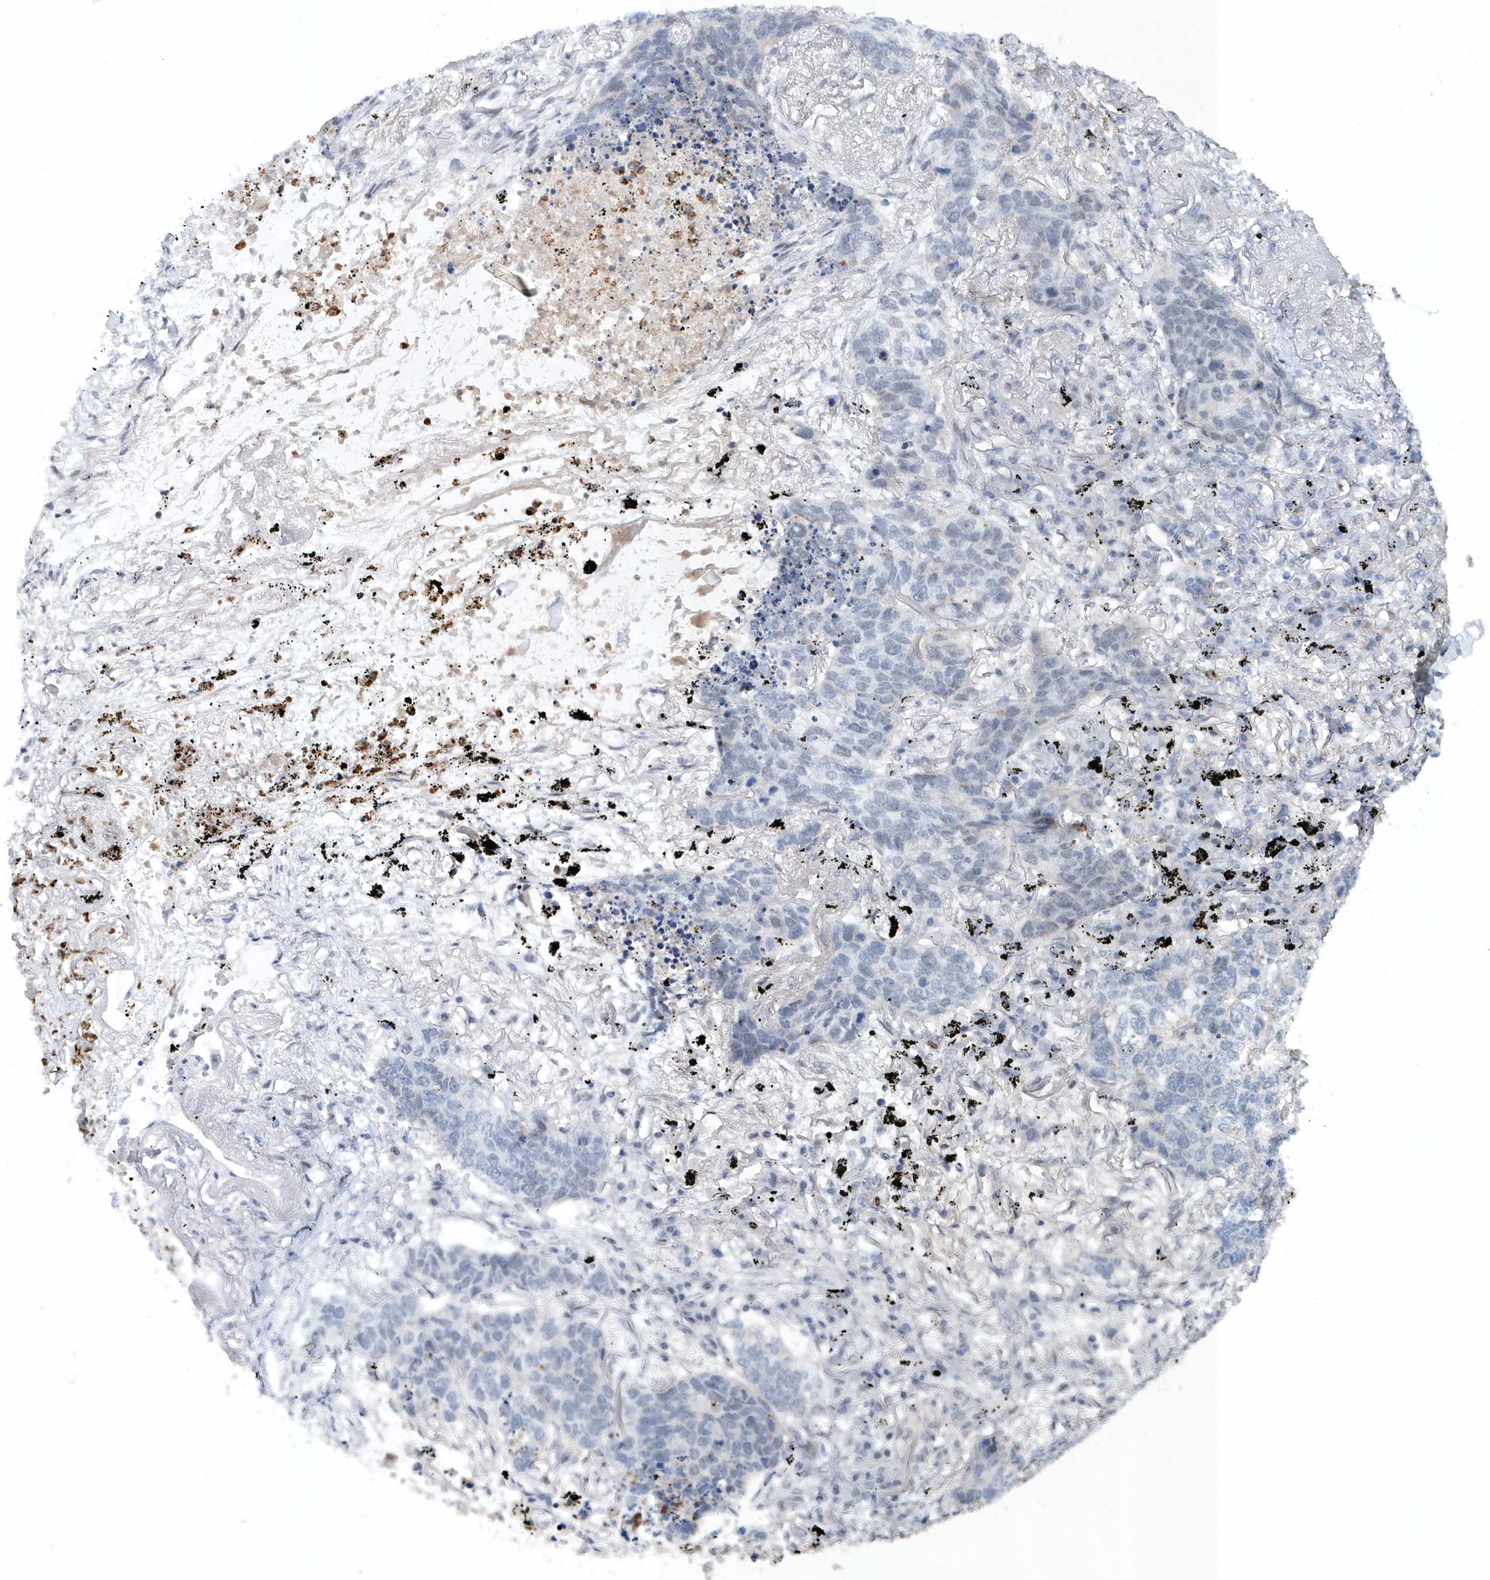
{"staining": {"intensity": "negative", "quantity": "none", "location": "none"}, "tissue": "lung cancer", "cell_type": "Tumor cells", "image_type": "cancer", "snomed": [{"axis": "morphology", "description": "Squamous cell carcinoma, NOS"}, {"axis": "topography", "description": "Lung"}], "caption": "Tumor cells are negative for brown protein staining in squamous cell carcinoma (lung).", "gene": "ASCL4", "patient": {"sex": "female", "age": 63}}